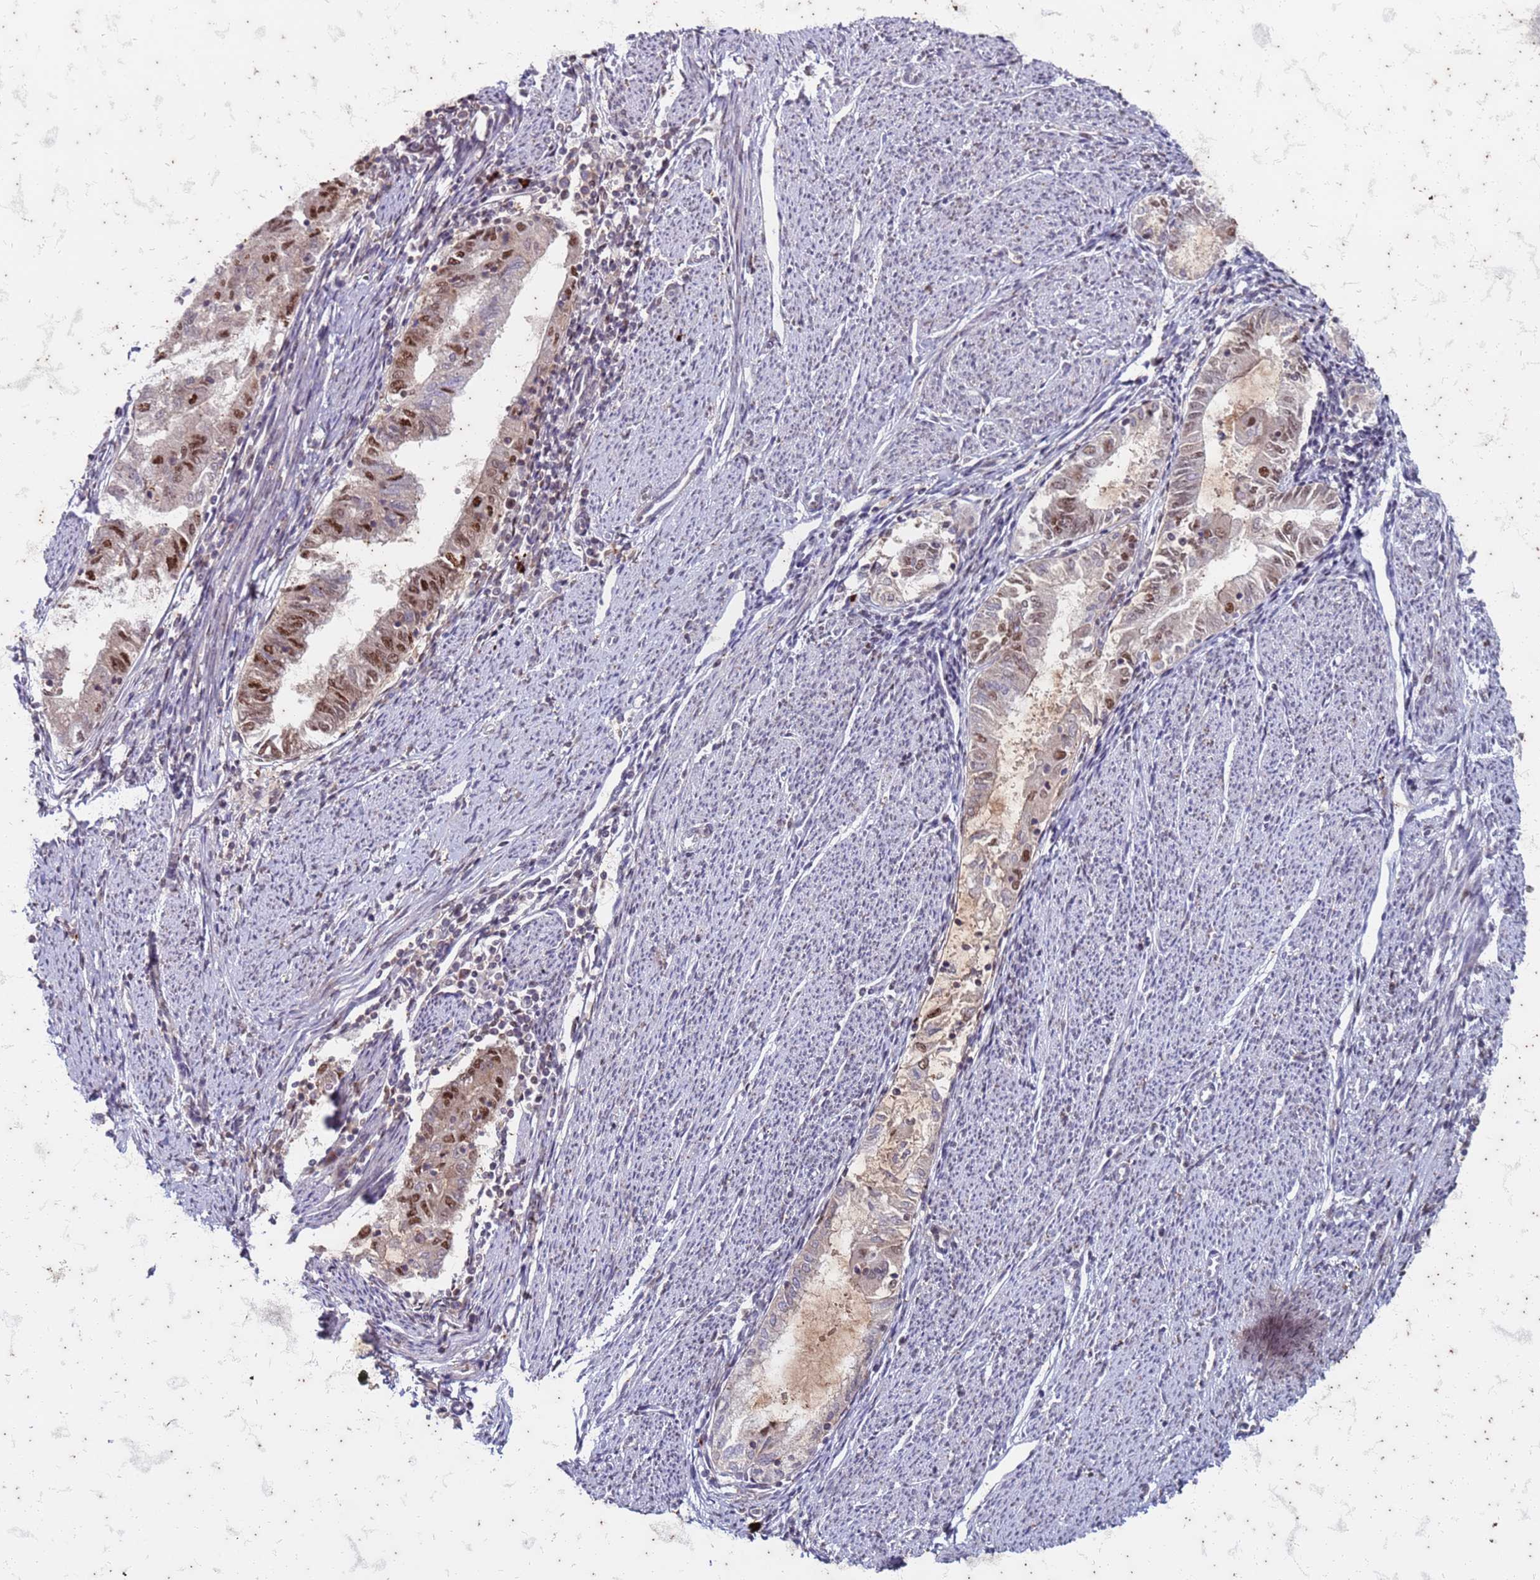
{"staining": {"intensity": "moderate", "quantity": ">75%", "location": "nuclear"}, "tissue": "endometrial cancer", "cell_type": "Tumor cells", "image_type": "cancer", "snomed": [{"axis": "morphology", "description": "Adenocarcinoma, NOS"}, {"axis": "topography", "description": "Endometrium"}], "caption": "An image of human endometrial cancer (adenocarcinoma) stained for a protein demonstrates moderate nuclear brown staining in tumor cells.", "gene": "TRMT6", "patient": {"sex": "female", "age": 79}}